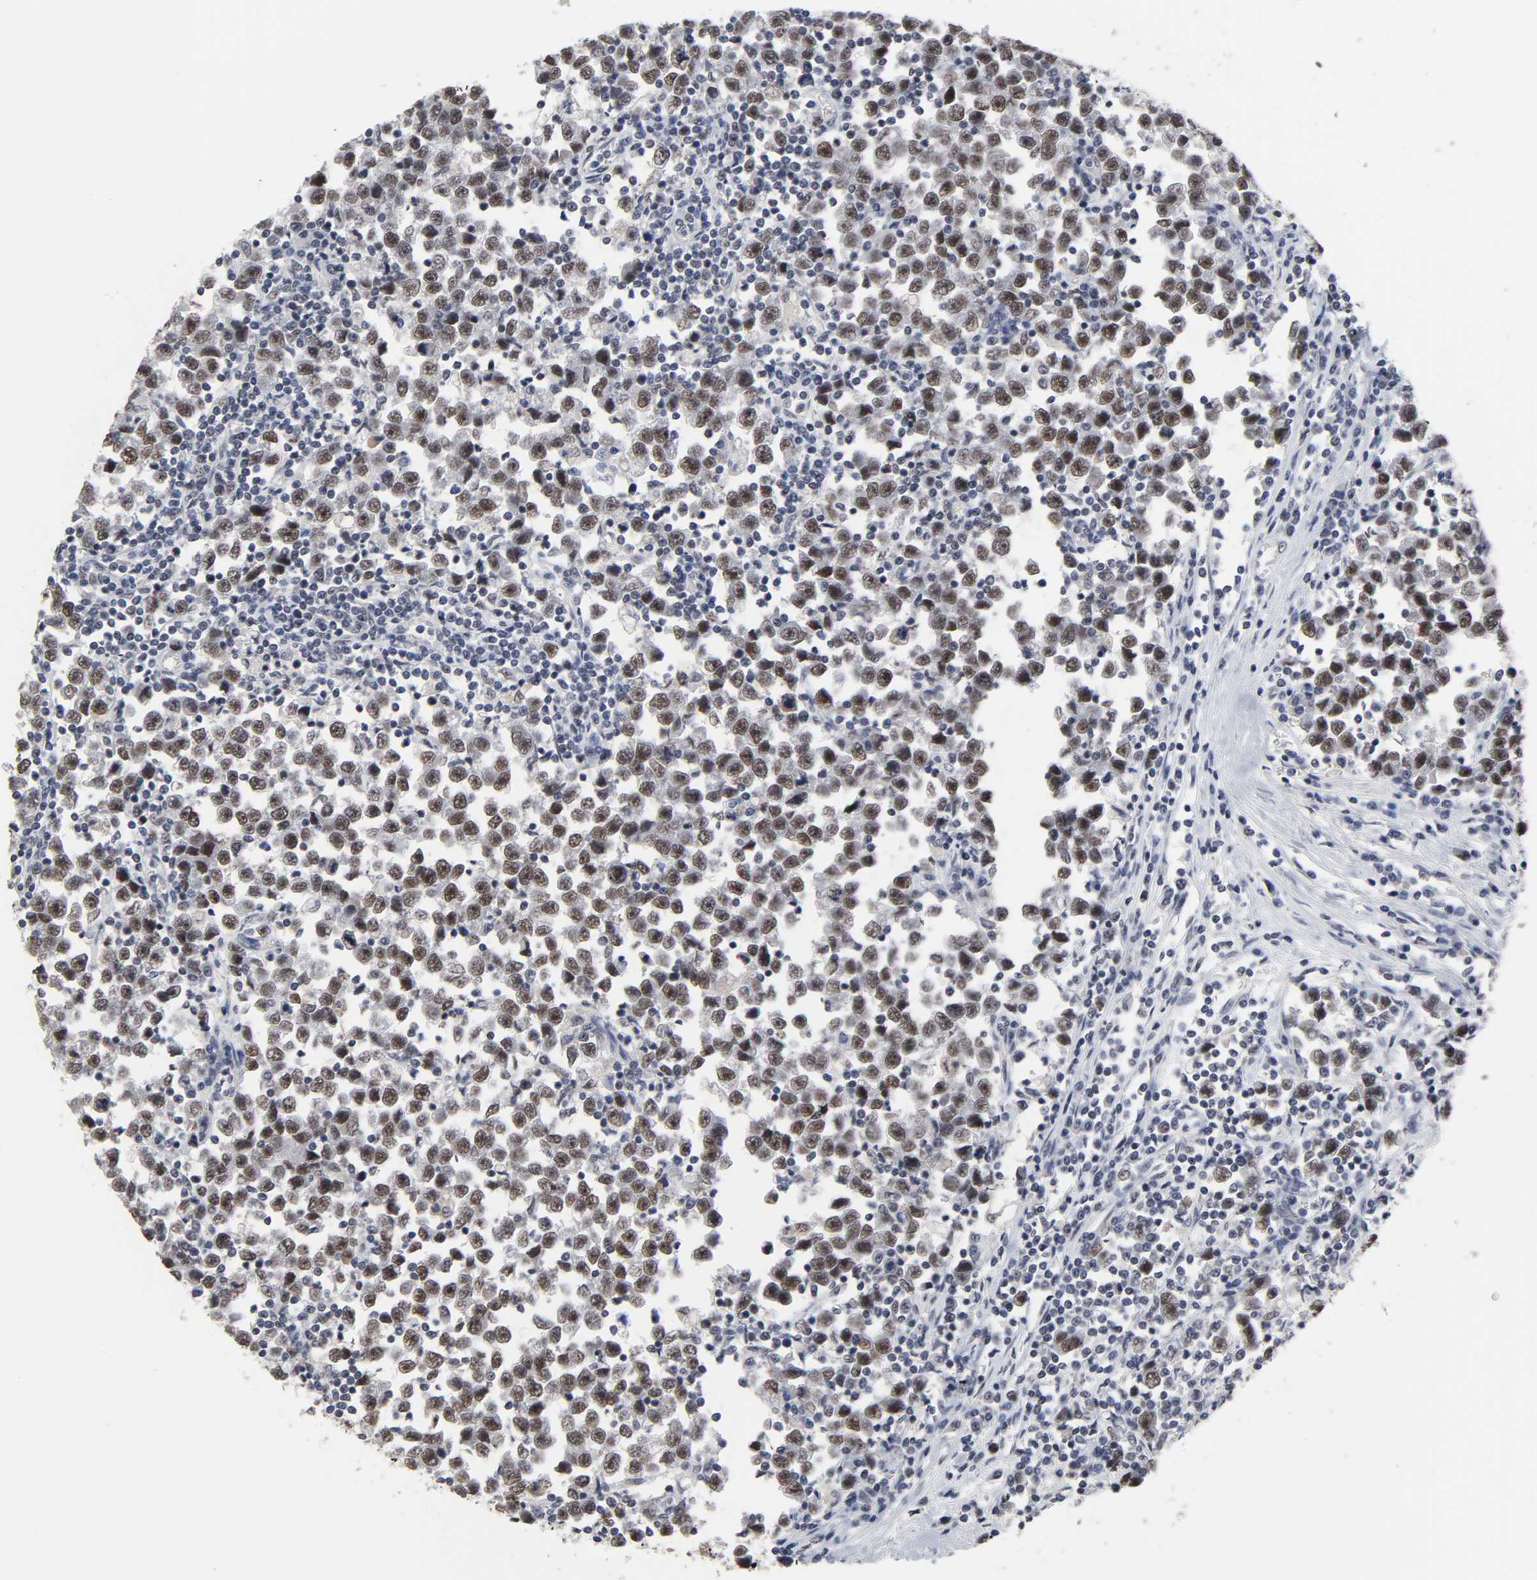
{"staining": {"intensity": "weak", "quantity": ">75%", "location": "nuclear"}, "tissue": "testis cancer", "cell_type": "Tumor cells", "image_type": "cancer", "snomed": [{"axis": "morphology", "description": "Seminoma, NOS"}, {"axis": "topography", "description": "Testis"}], "caption": "Immunohistochemical staining of human testis seminoma displays weak nuclear protein expression in approximately >75% of tumor cells.", "gene": "TRIM33", "patient": {"sex": "male", "age": 43}}